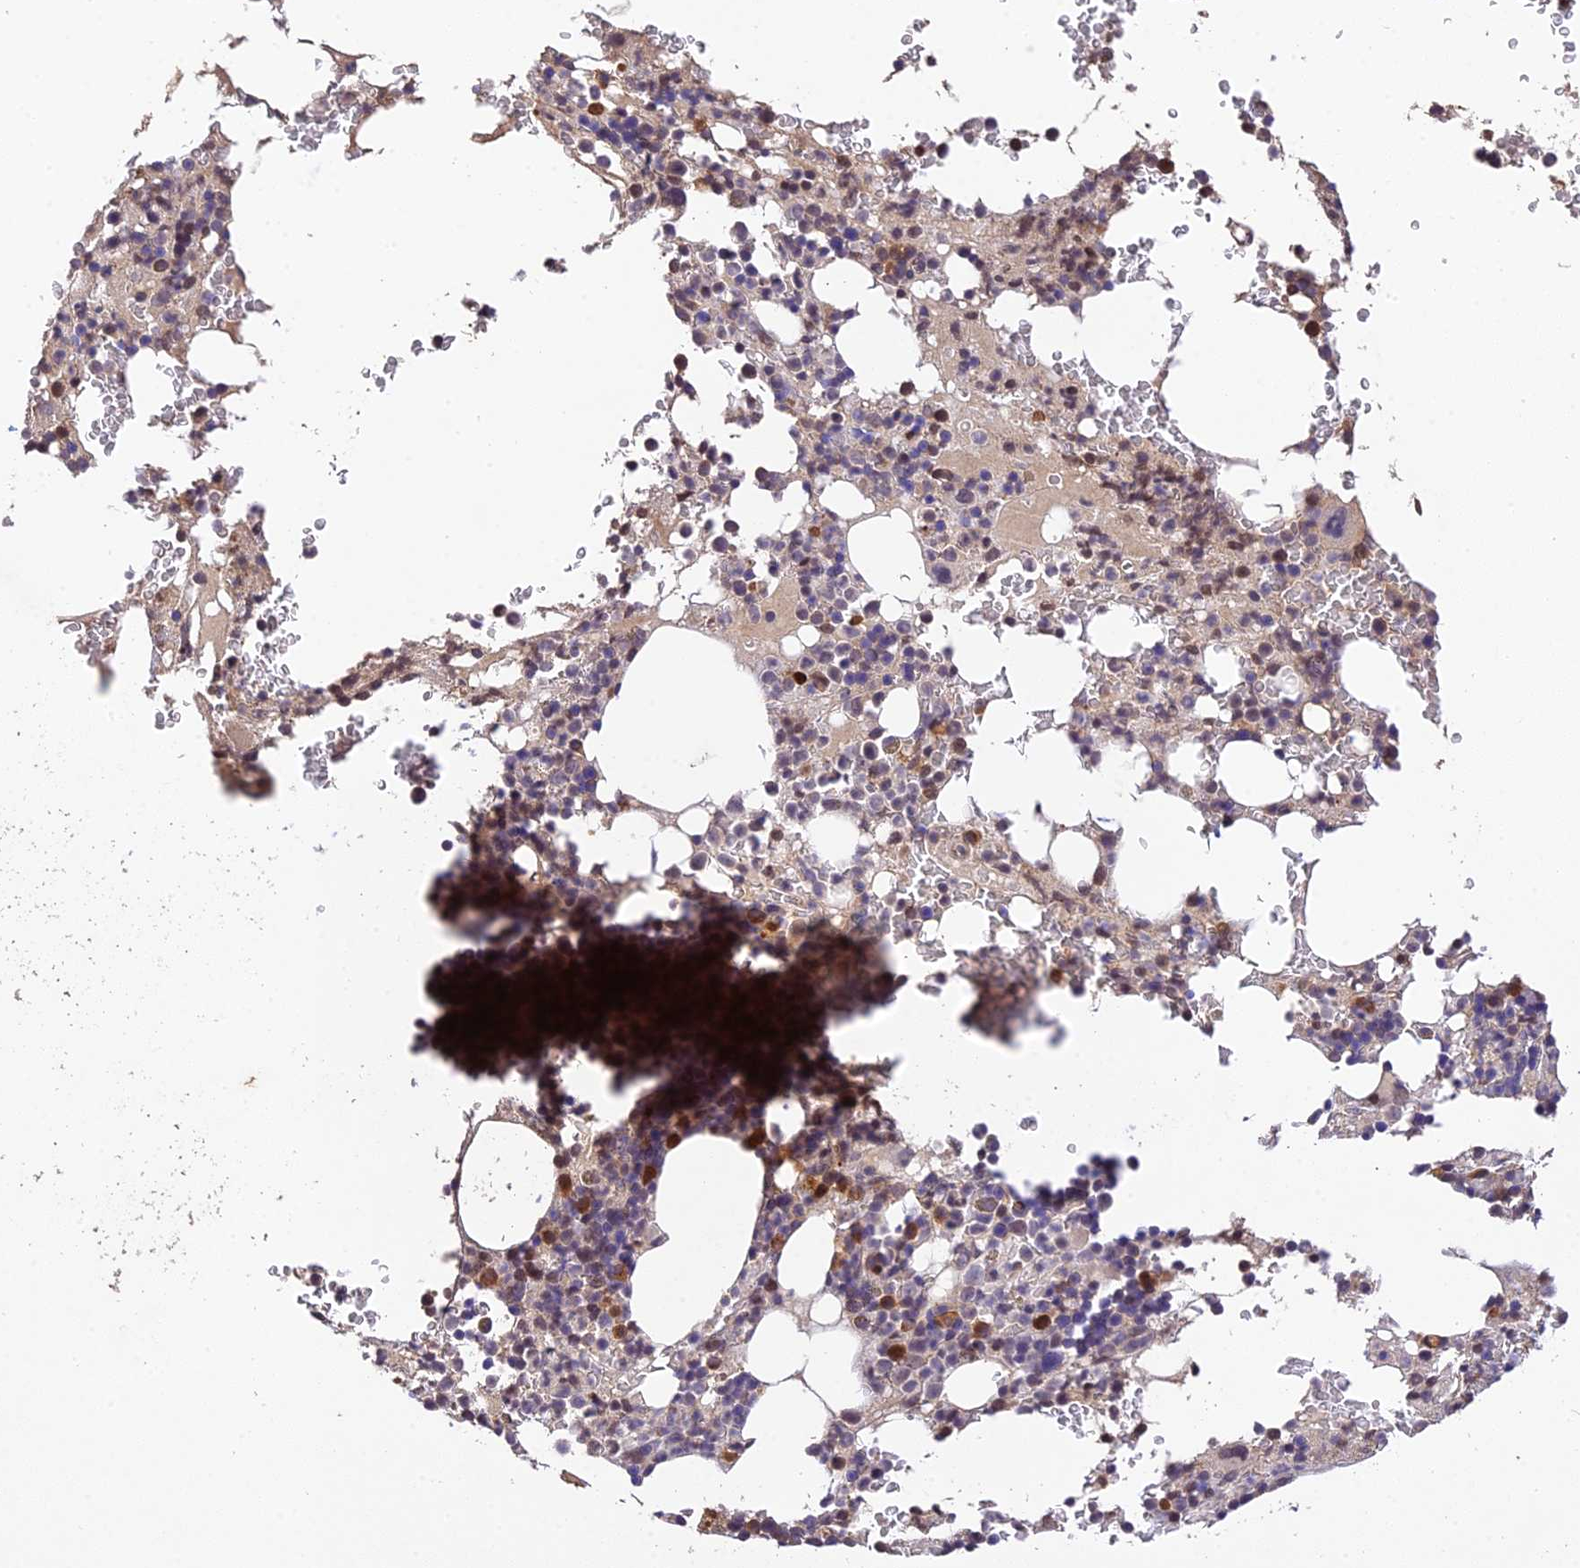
{"staining": {"intensity": "moderate", "quantity": "<25%", "location": "cytoplasmic/membranous,nuclear"}, "tissue": "bone marrow", "cell_type": "Hematopoietic cells", "image_type": "normal", "snomed": [{"axis": "morphology", "description": "Normal tissue, NOS"}, {"axis": "topography", "description": "Bone marrow"}], "caption": "An immunohistochemistry image of benign tissue is shown. Protein staining in brown shows moderate cytoplasmic/membranous,nuclear positivity in bone marrow within hematopoietic cells. (brown staining indicates protein expression, while blue staining denotes nuclei).", "gene": "DENND5B", "patient": {"sex": "male", "age": 58}}